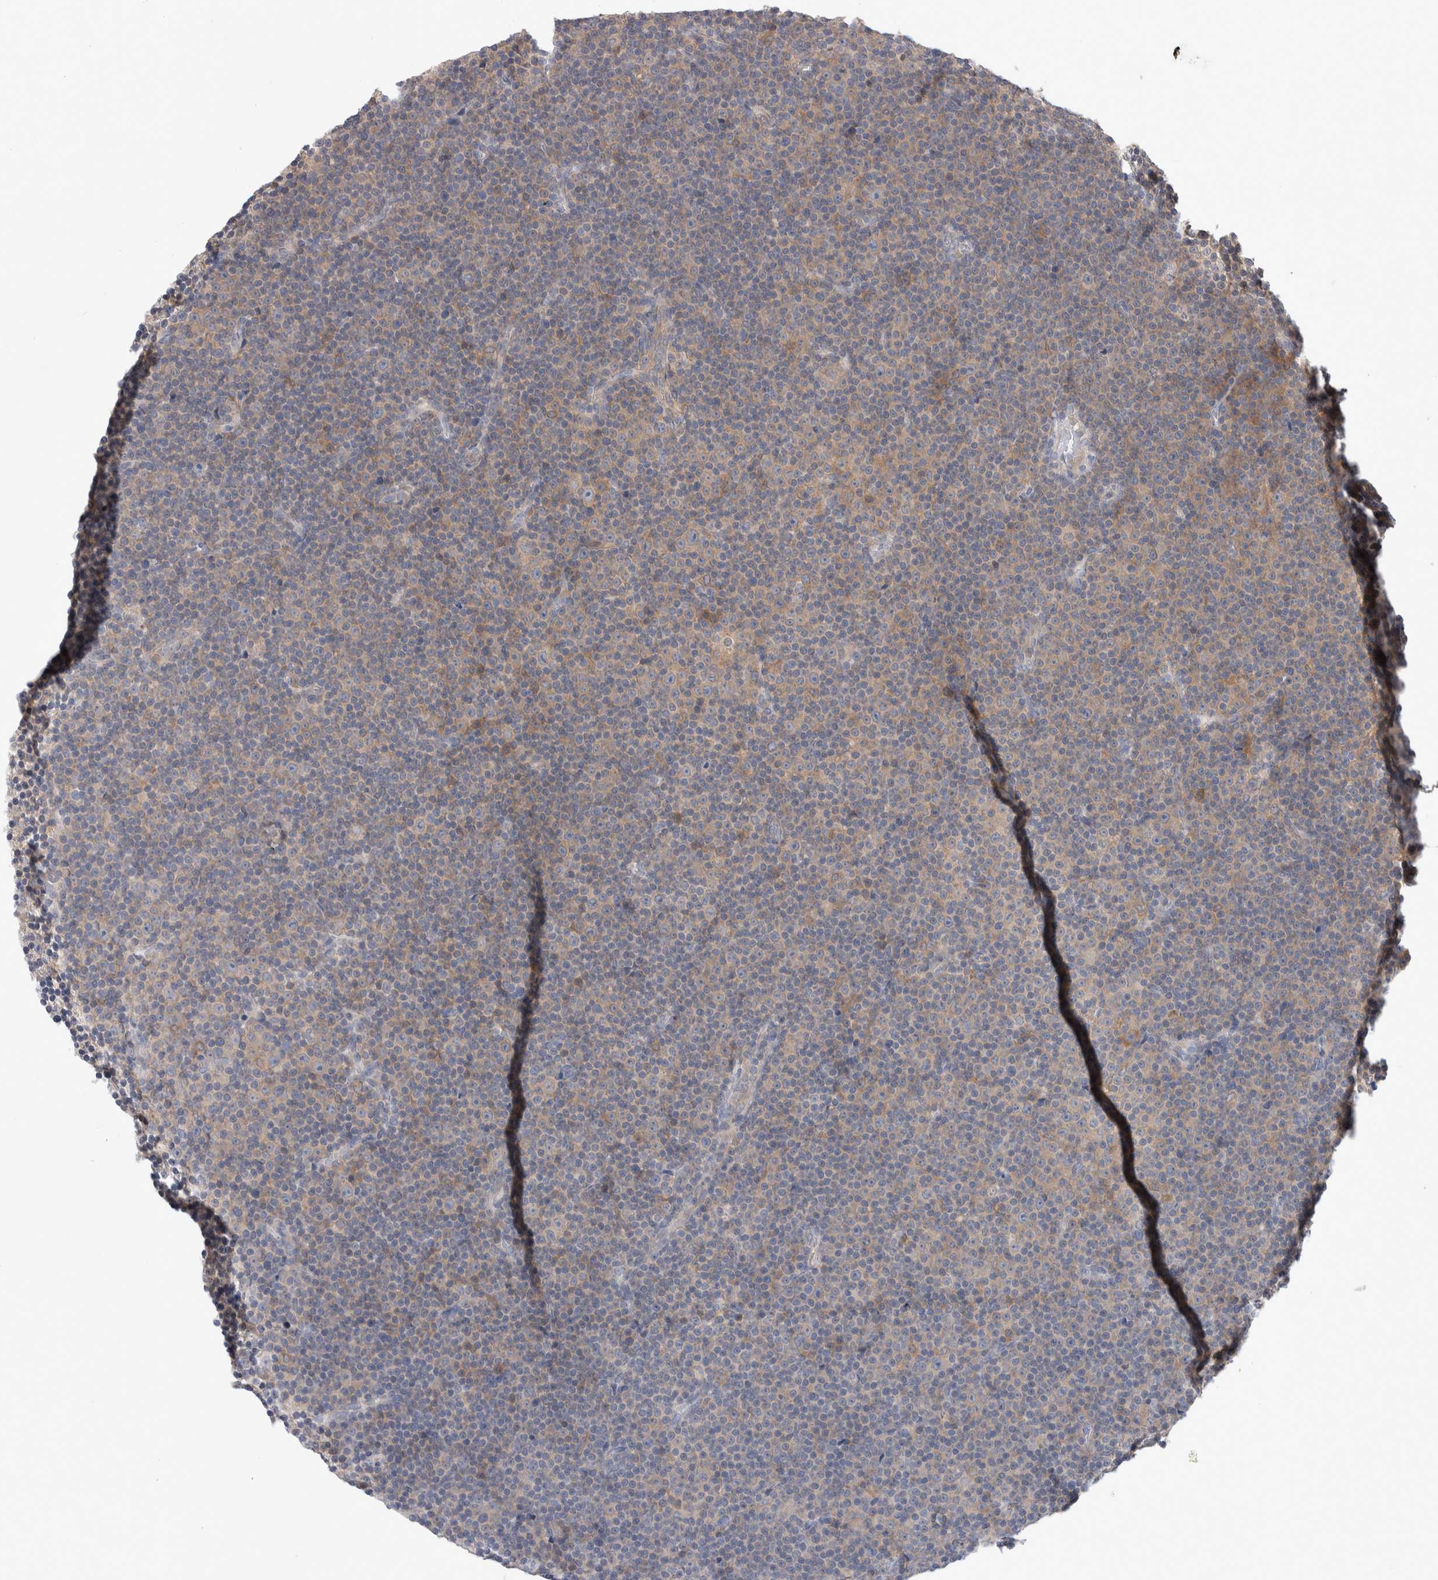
{"staining": {"intensity": "weak", "quantity": "25%-75%", "location": "cytoplasmic/membranous"}, "tissue": "lymphoma", "cell_type": "Tumor cells", "image_type": "cancer", "snomed": [{"axis": "morphology", "description": "Malignant lymphoma, non-Hodgkin's type, Low grade"}, {"axis": "topography", "description": "Lymph node"}], "caption": "Lymphoma stained with DAB (3,3'-diaminobenzidine) immunohistochemistry shows low levels of weak cytoplasmic/membranous staining in about 25%-75% of tumor cells.", "gene": "HTATIP2", "patient": {"sex": "female", "age": 67}}